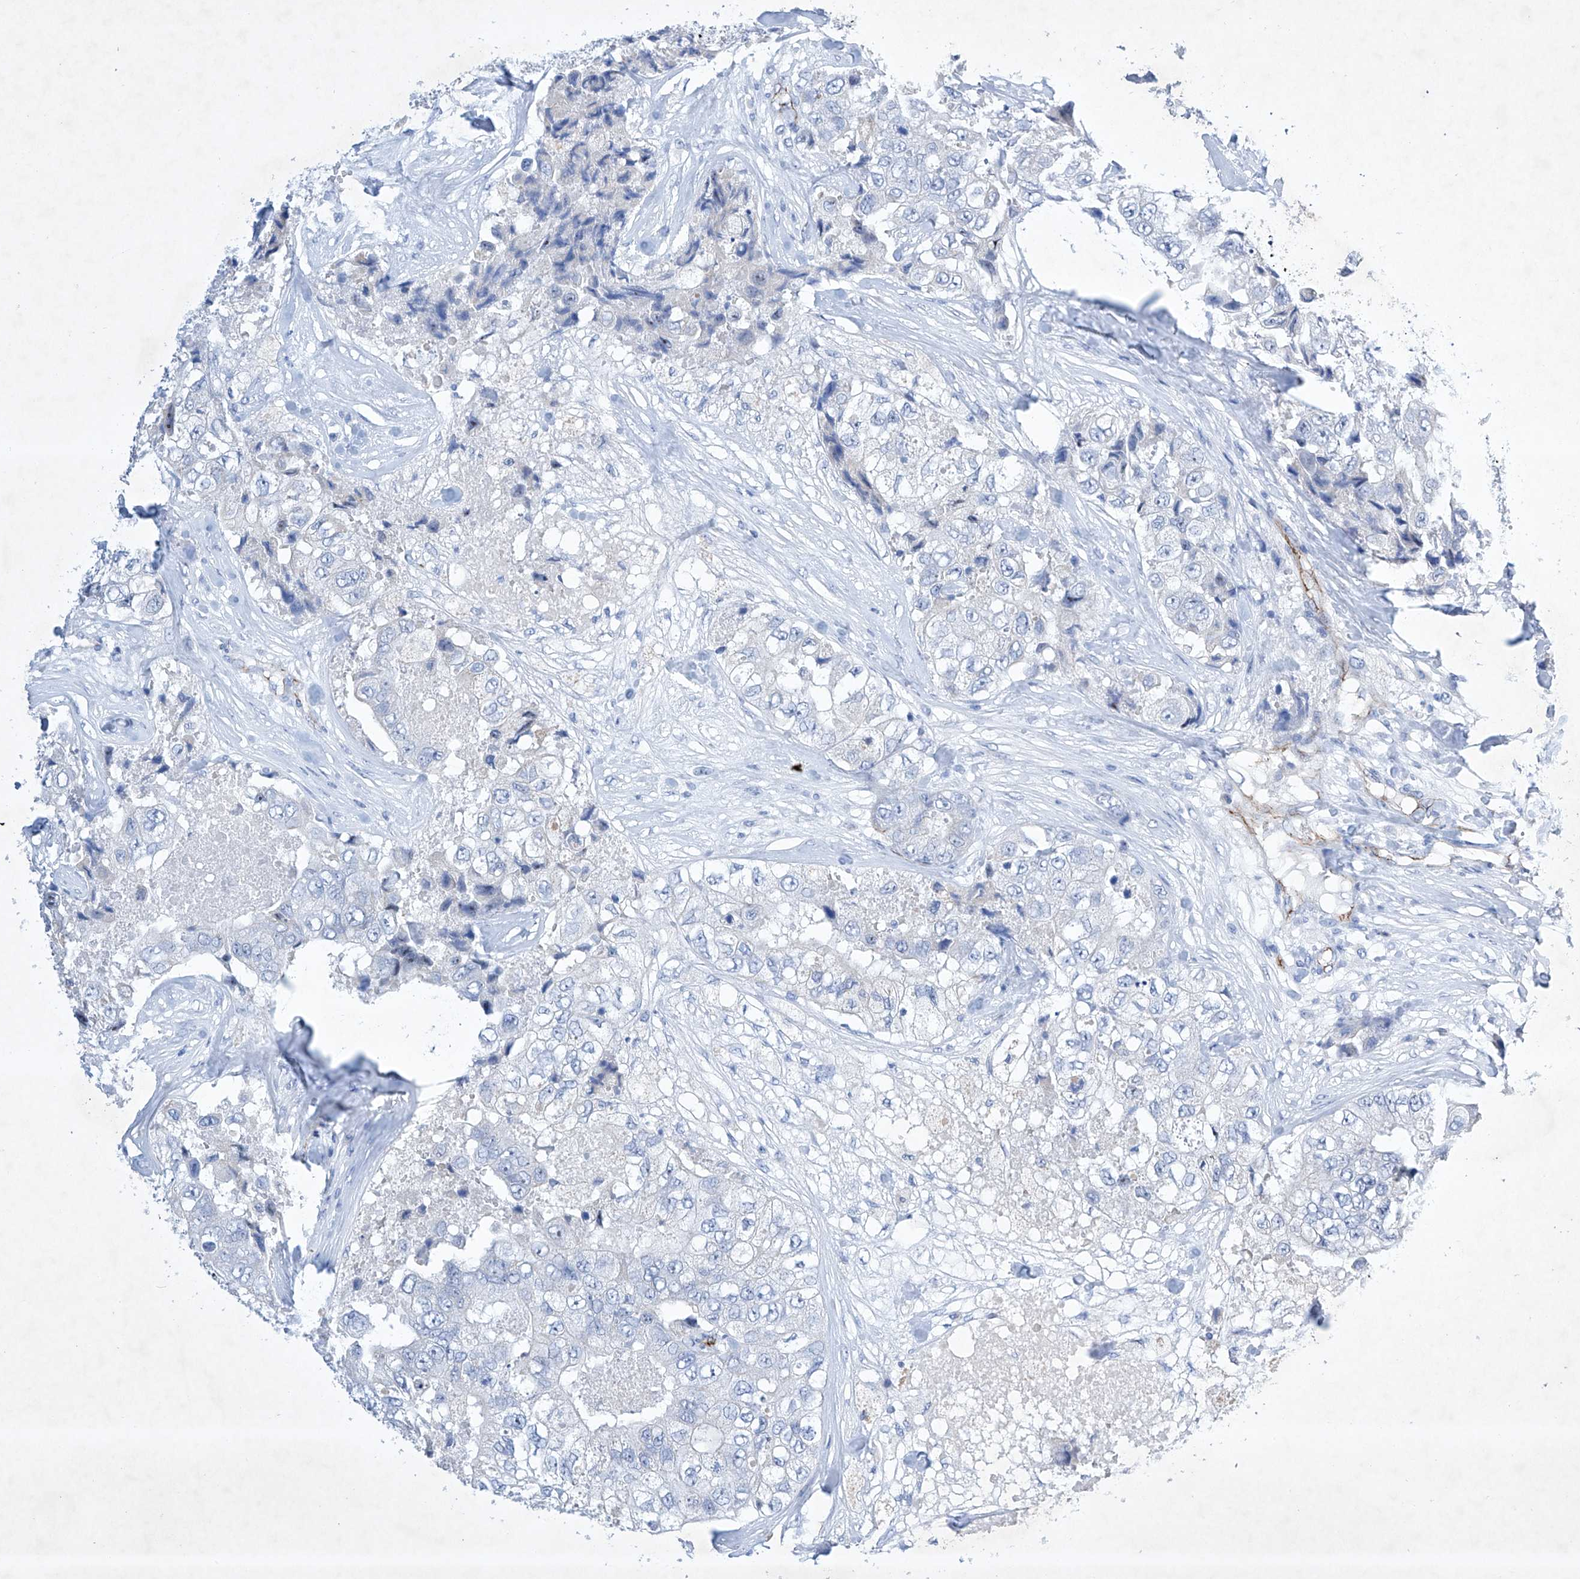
{"staining": {"intensity": "negative", "quantity": "none", "location": "none"}, "tissue": "breast cancer", "cell_type": "Tumor cells", "image_type": "cancer", "snomed": [{"axis": "morphology", "description": "Duct carcinoma"}, {"axis": "topography", "description": "Breast"}], "caption": "Breast cancer (intraductal carcinoma) was stained to show a protein in brown. There is no significant positivity in tumor cells.", "gene": "ETV7", "patient": {"sex": "female", "age": 62}}